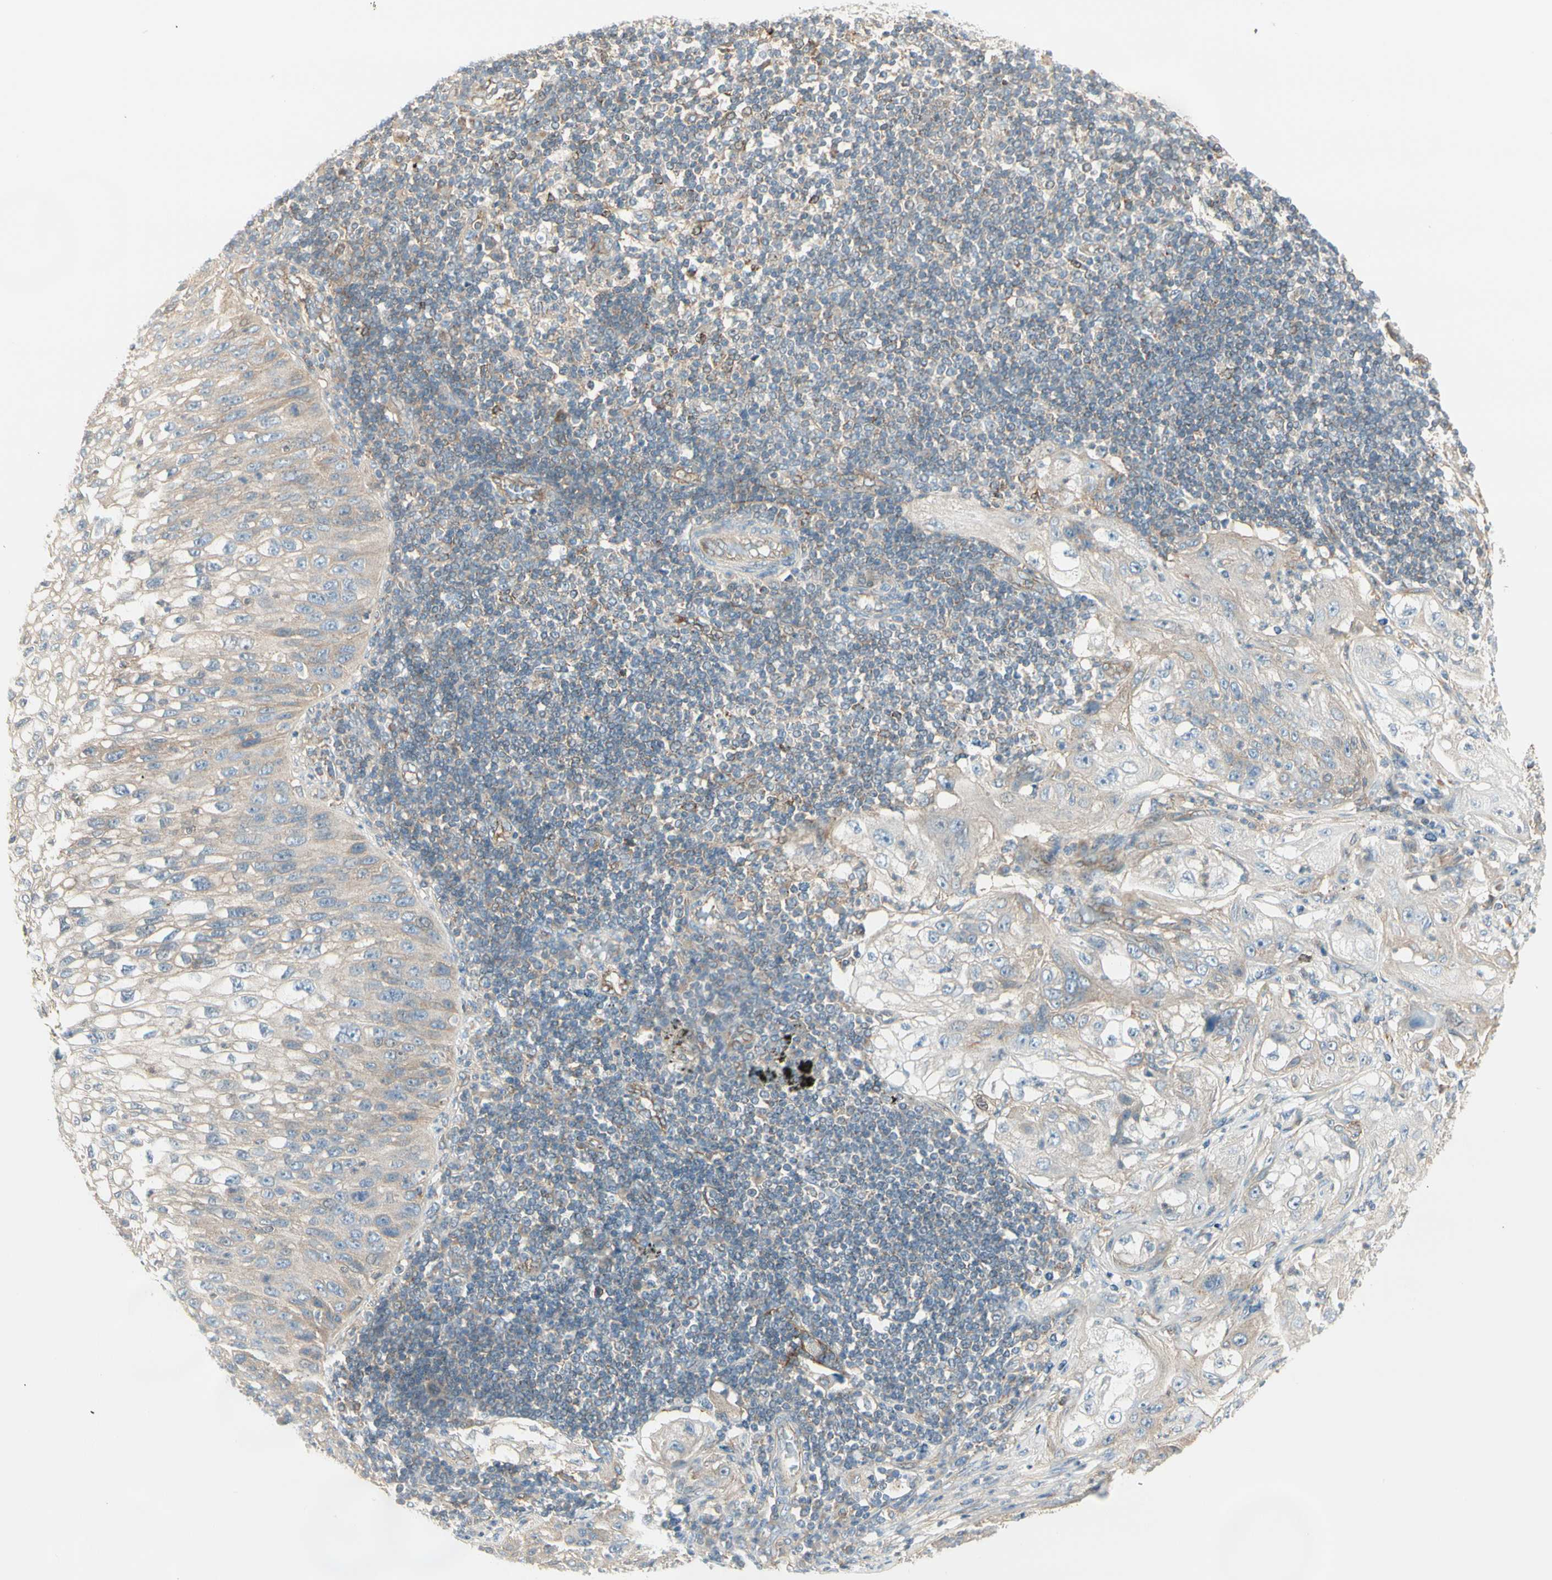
{"staining": {"intensity": "negative", "quantity": "none", "location": "none"}, "tissue": "lung cancer", "cell_type": "Tumor cells", "image_type": "cancer", "snomed": [{"axis": "morphology", "description": "Inflammation, NOS"}, {"axis": "morphology", "description": "Squamous cell carcinoma, NOS"}, {"axis": "topography", "description": "Lymph node"}, {"axis": "topography", "description": "Soft tissue"}, {"axis": "topography", "description": "Lung"}], "caption": "DAB immunohistochemical staining of lung squamous cell carcinoma reveals no significant staining in tumor cells. Nuclei are stained in blue.", "gene": "AGFG1", "patient": {"sex": "male", "age": 66}}